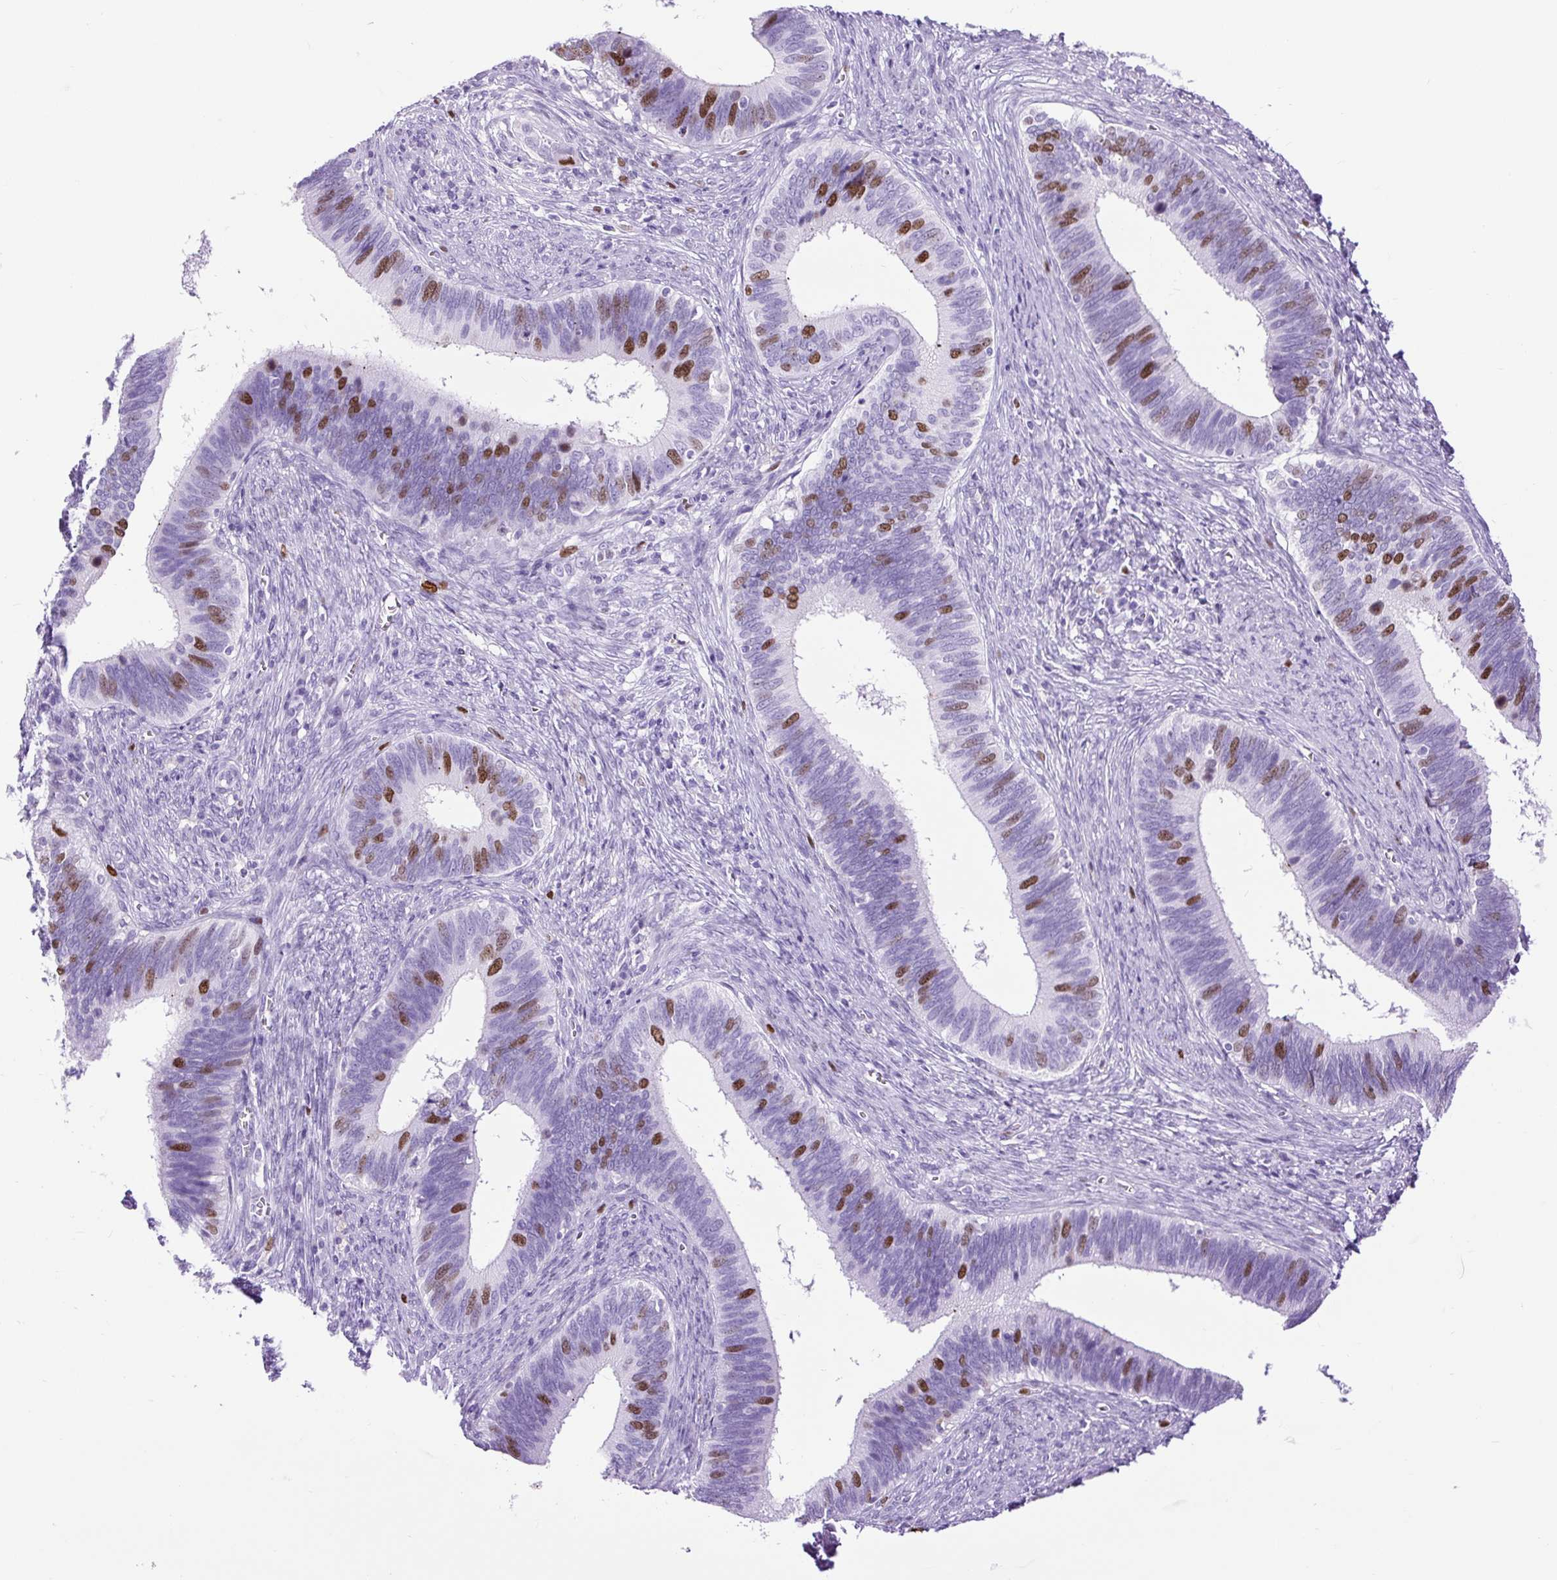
{"staining": {"intensity": "strong", "quantity": "<25%", "location": "nuclear"}, "tissue": "cervical cancer", "cell_type": "Tumor cells", "image_type": "cancer", "snomed": [{"axis": "morphology", "description": "Adenocarcinoma, NOS"}, {"axis": "topography", "description": "Cervix"}], "caption": "Cervical adenocarcinoma stained for a protein (brown) shows strong nuclear positive positivity in about <25% of tumor cells.", "gene": "RACGAP1", "patient": {"sex": "female", "age": 42}}